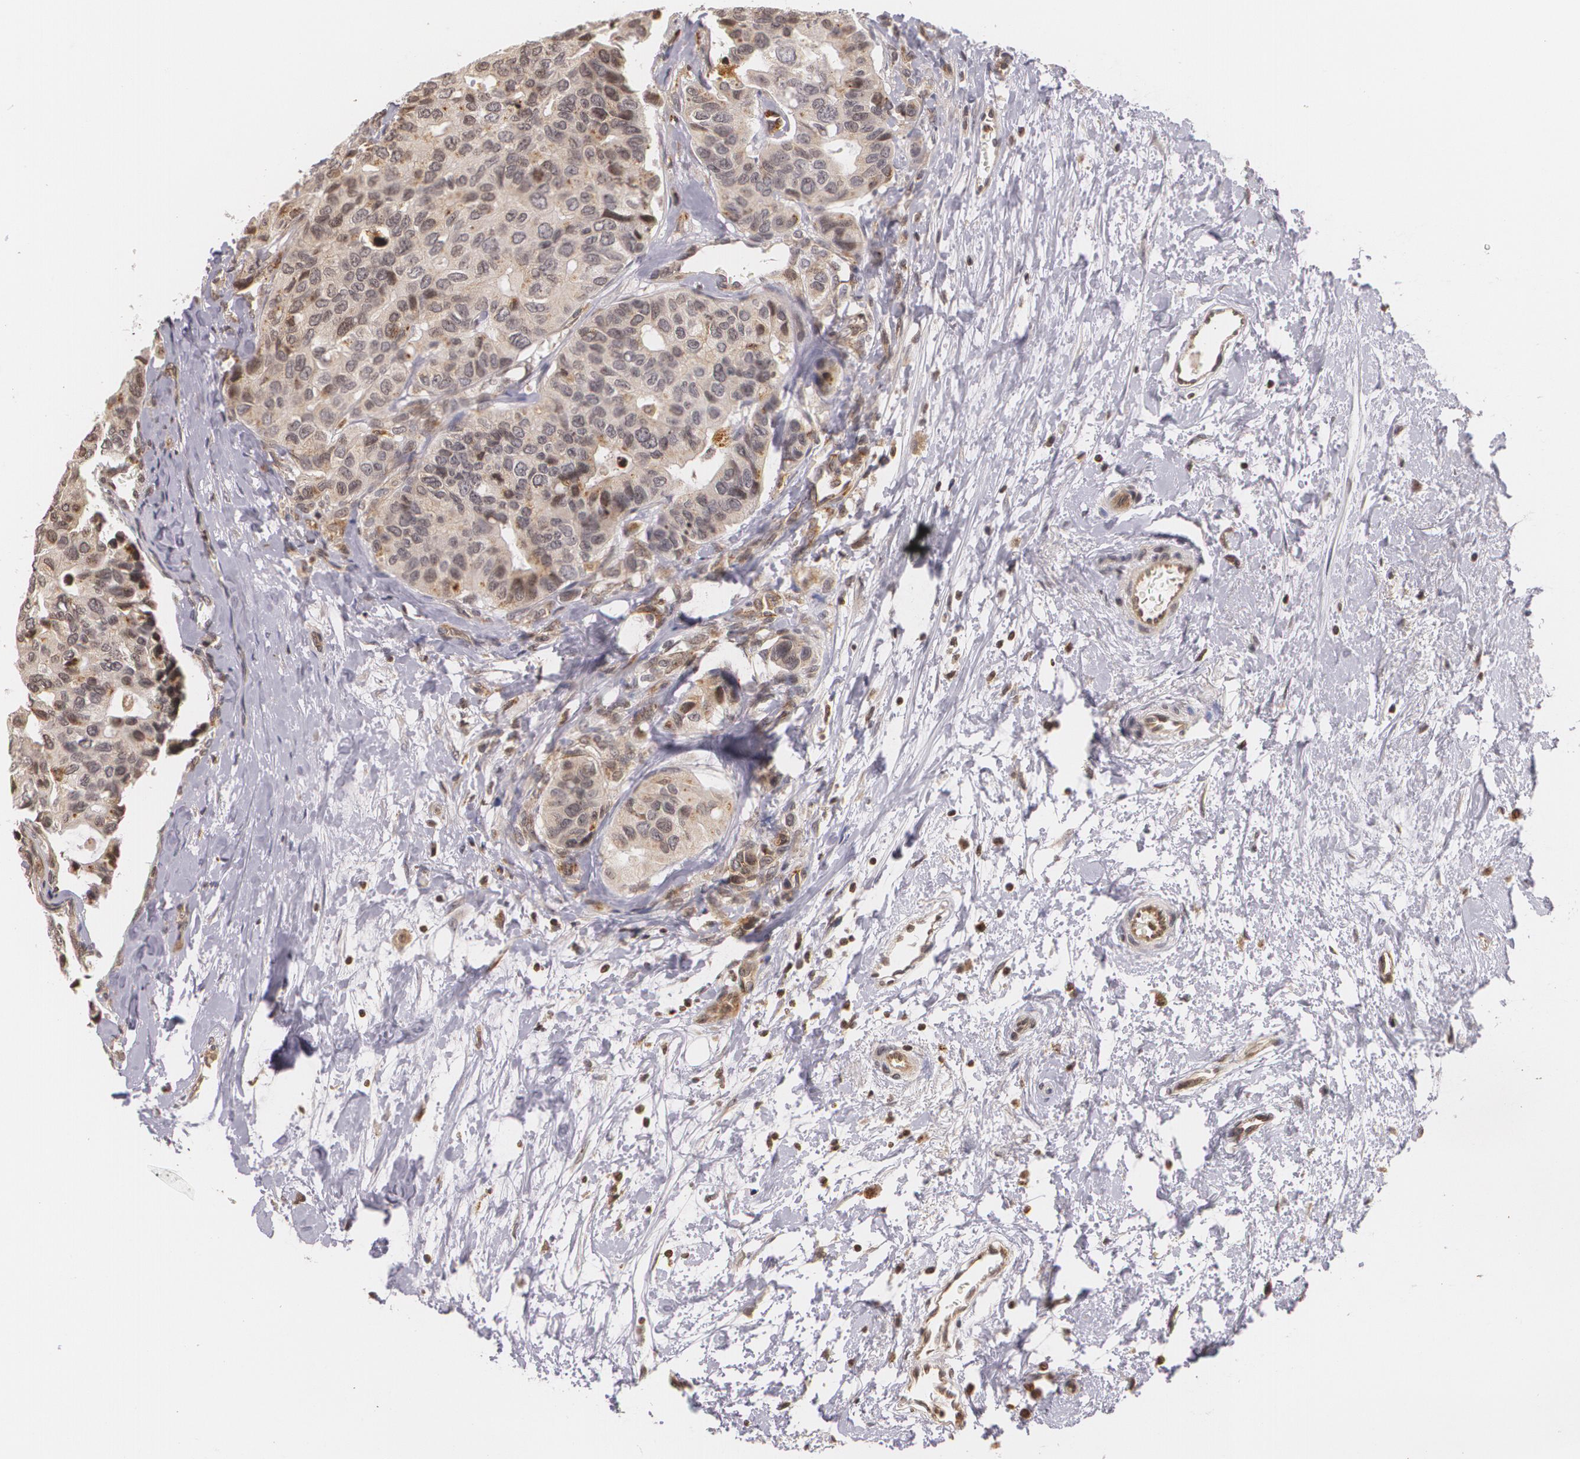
{"staining": {"intensity": "weak", "quantity": ">75%", "location": "cytoplasmic/membranous"}, "tissue": "breast cancer", "cell_type": "Tumor cells", "image_type": "cancer", "snomed": [{"axis": "morphology", "description": "Duct carcinoma"}, {"axis": "topography", "description": "Breast"}], "caption": "High-magnification brightfield microscopy of breast cancer stained with DAB (3,3'-diaminobenzidine) (brown) and counterstained with hematoxylin (blue). tumor cells exhibit weak cytoplasmic/membranous staining is appreciated in approximately>75% of cells.", "gene": "VAV3", "patient": {"sex": "female", "age": 69}}